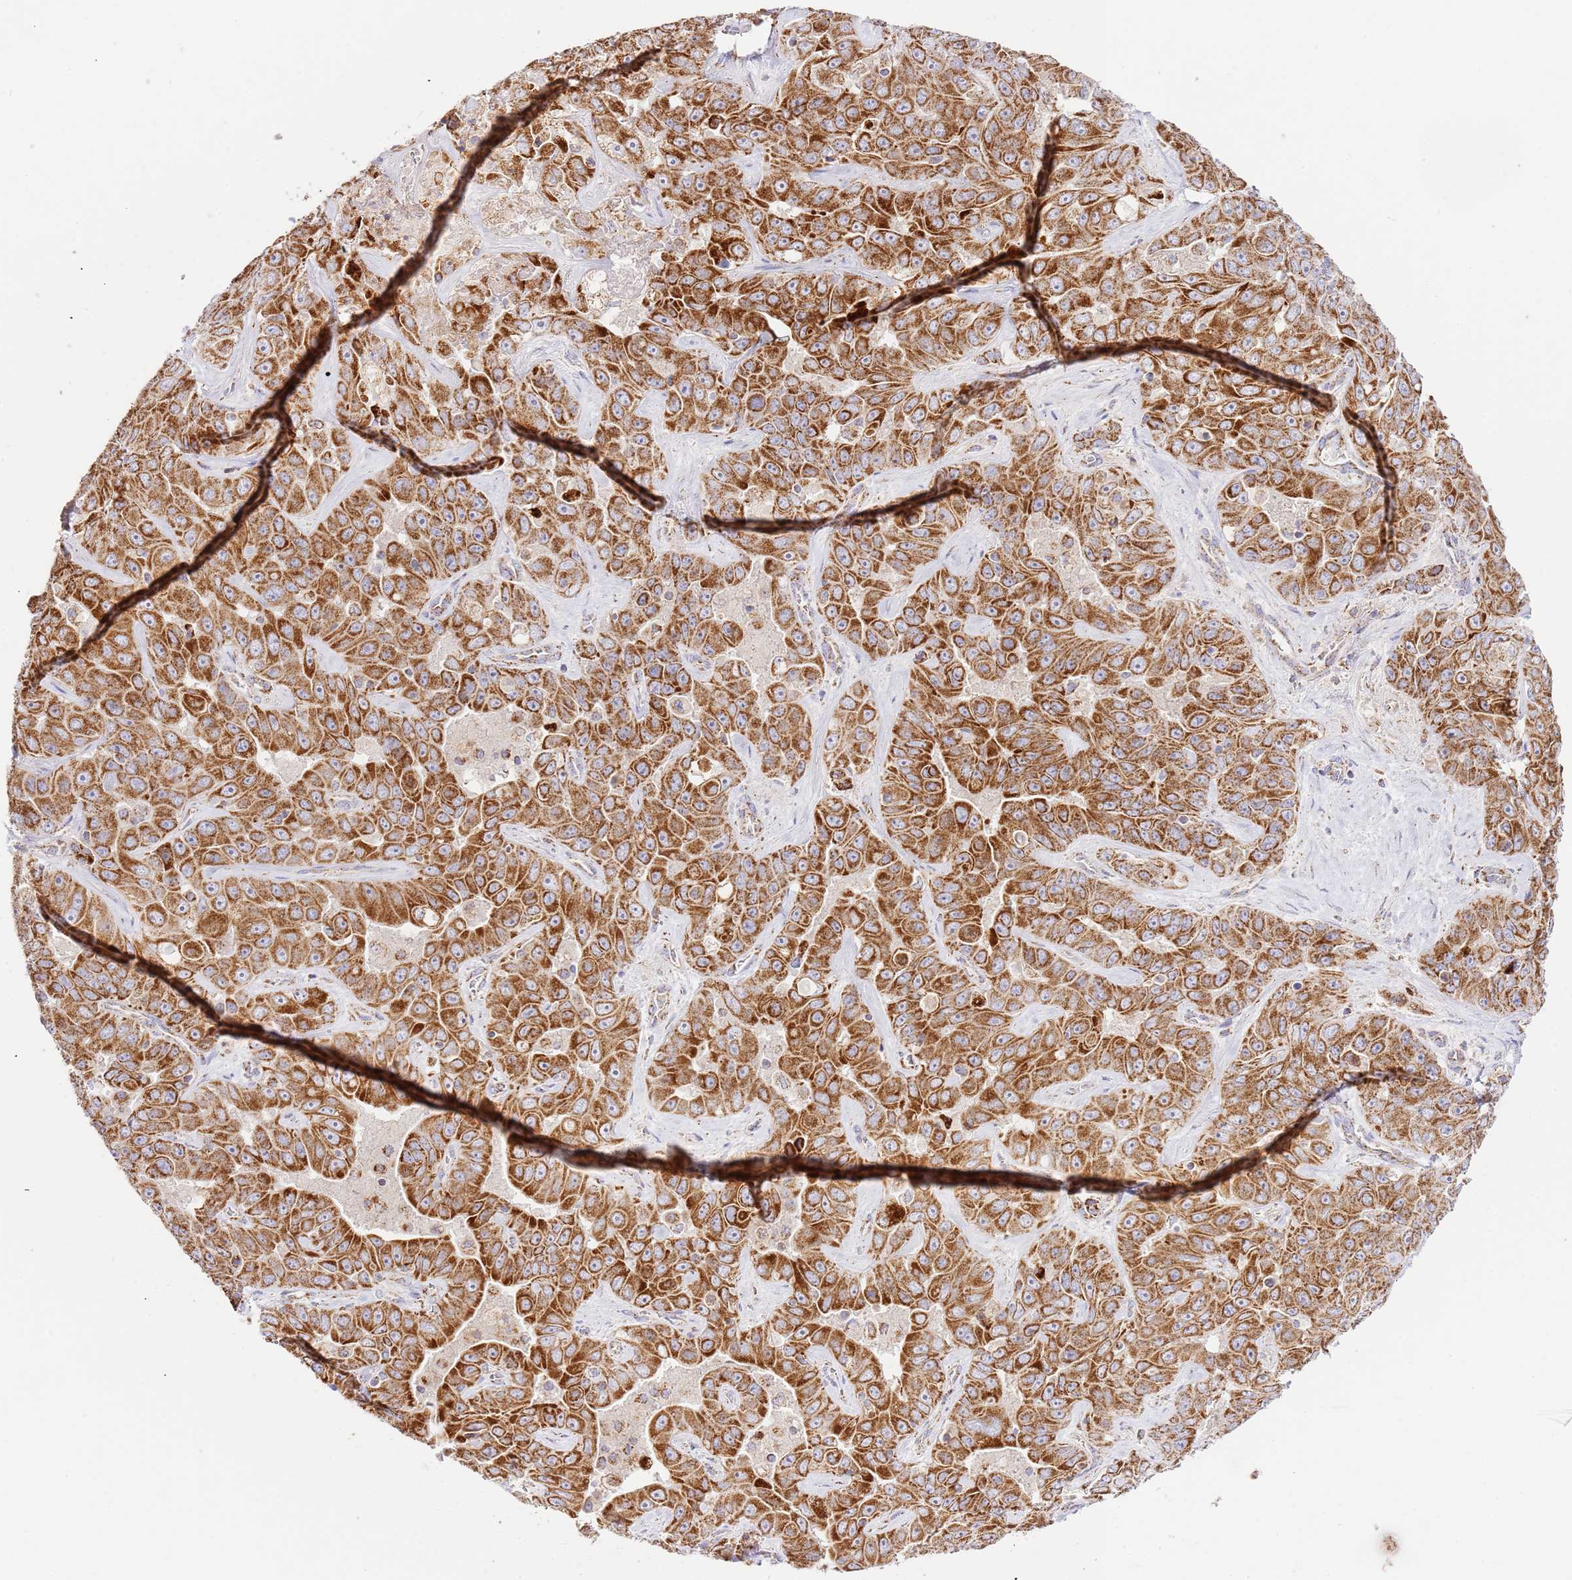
{"staining": {"intensity": "strong", "quantity": ">75%", "location": "cytoplasmic/membranous"}, "tissue": "liver cancer", "cell_type": "Tumor cells", "image_type": "cancer", "snomed": [{"axis": "morphology", "description": "Cholangiocarcinoma"}, {"axis": "topography", "description": "Liver"}], "caption": "Immunohistochemistry (DAB (3,3'-diaminobenzidine)) staining of human liver cancer (cholangiocarcinoma) reveals strong cytoplasmic/membranous protein positivity in about >75% of tumor cells.", "gene": "ZBTB39", "patient": {"sex": "female", "age": 52}}